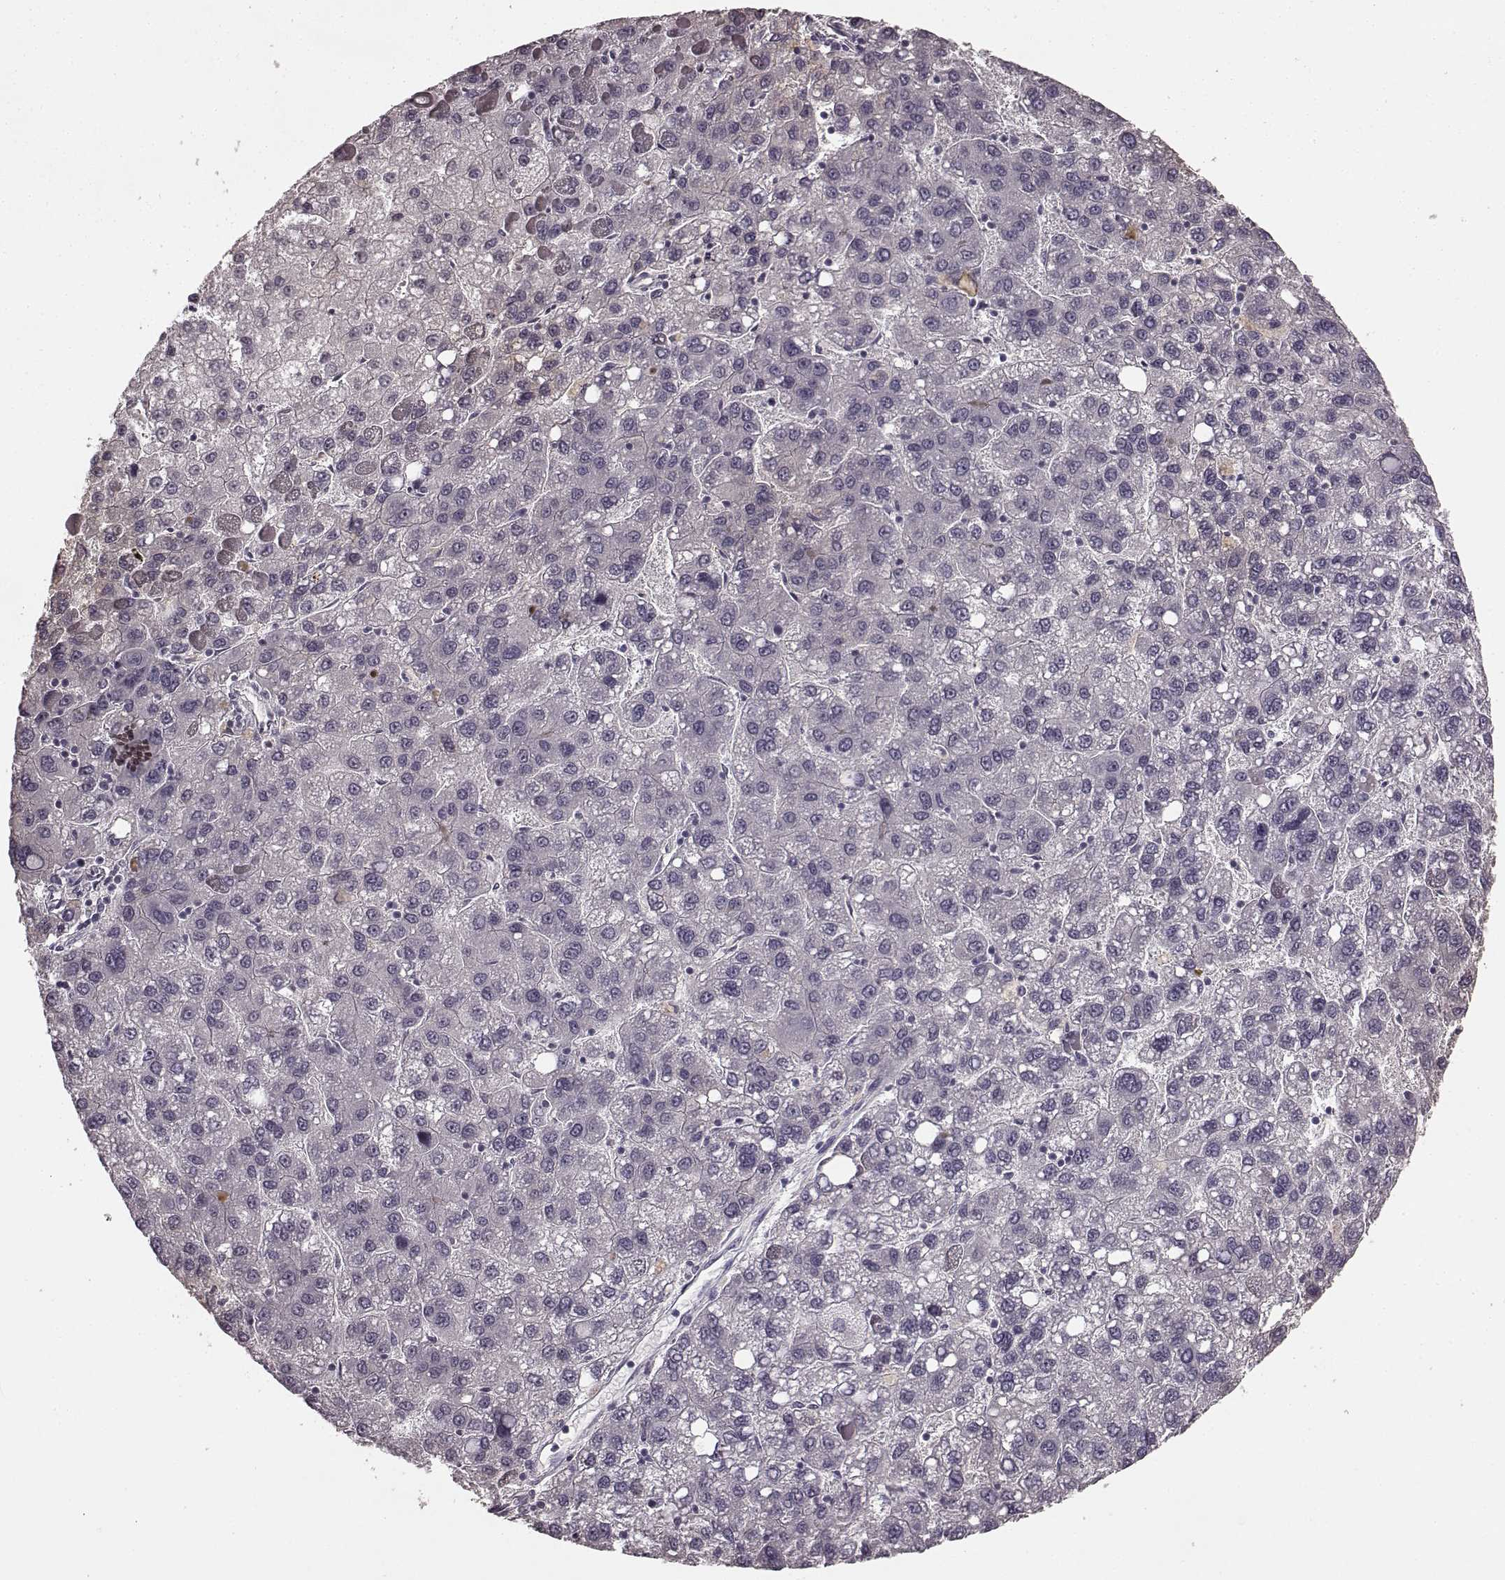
{"staining": {"intensity": "negative", "quantity": "none", "location": "none"}, "tissue": "liver cancer", "cell_type": "Tumor cells", "image_type": "cancer", "snomed": [{"axis": "morphology", "description": "Carcinoma, Hepatocellular, NOS"}, {"axis": "topography", "description": "Liver"}], "caption": "A photomicrograph of liver hepatocellular carcinoma stained for a protein demonstrates no brown staining in tumor cells.", "gene": "RIT2", "patient": {"sex": "female", "age": 82}}